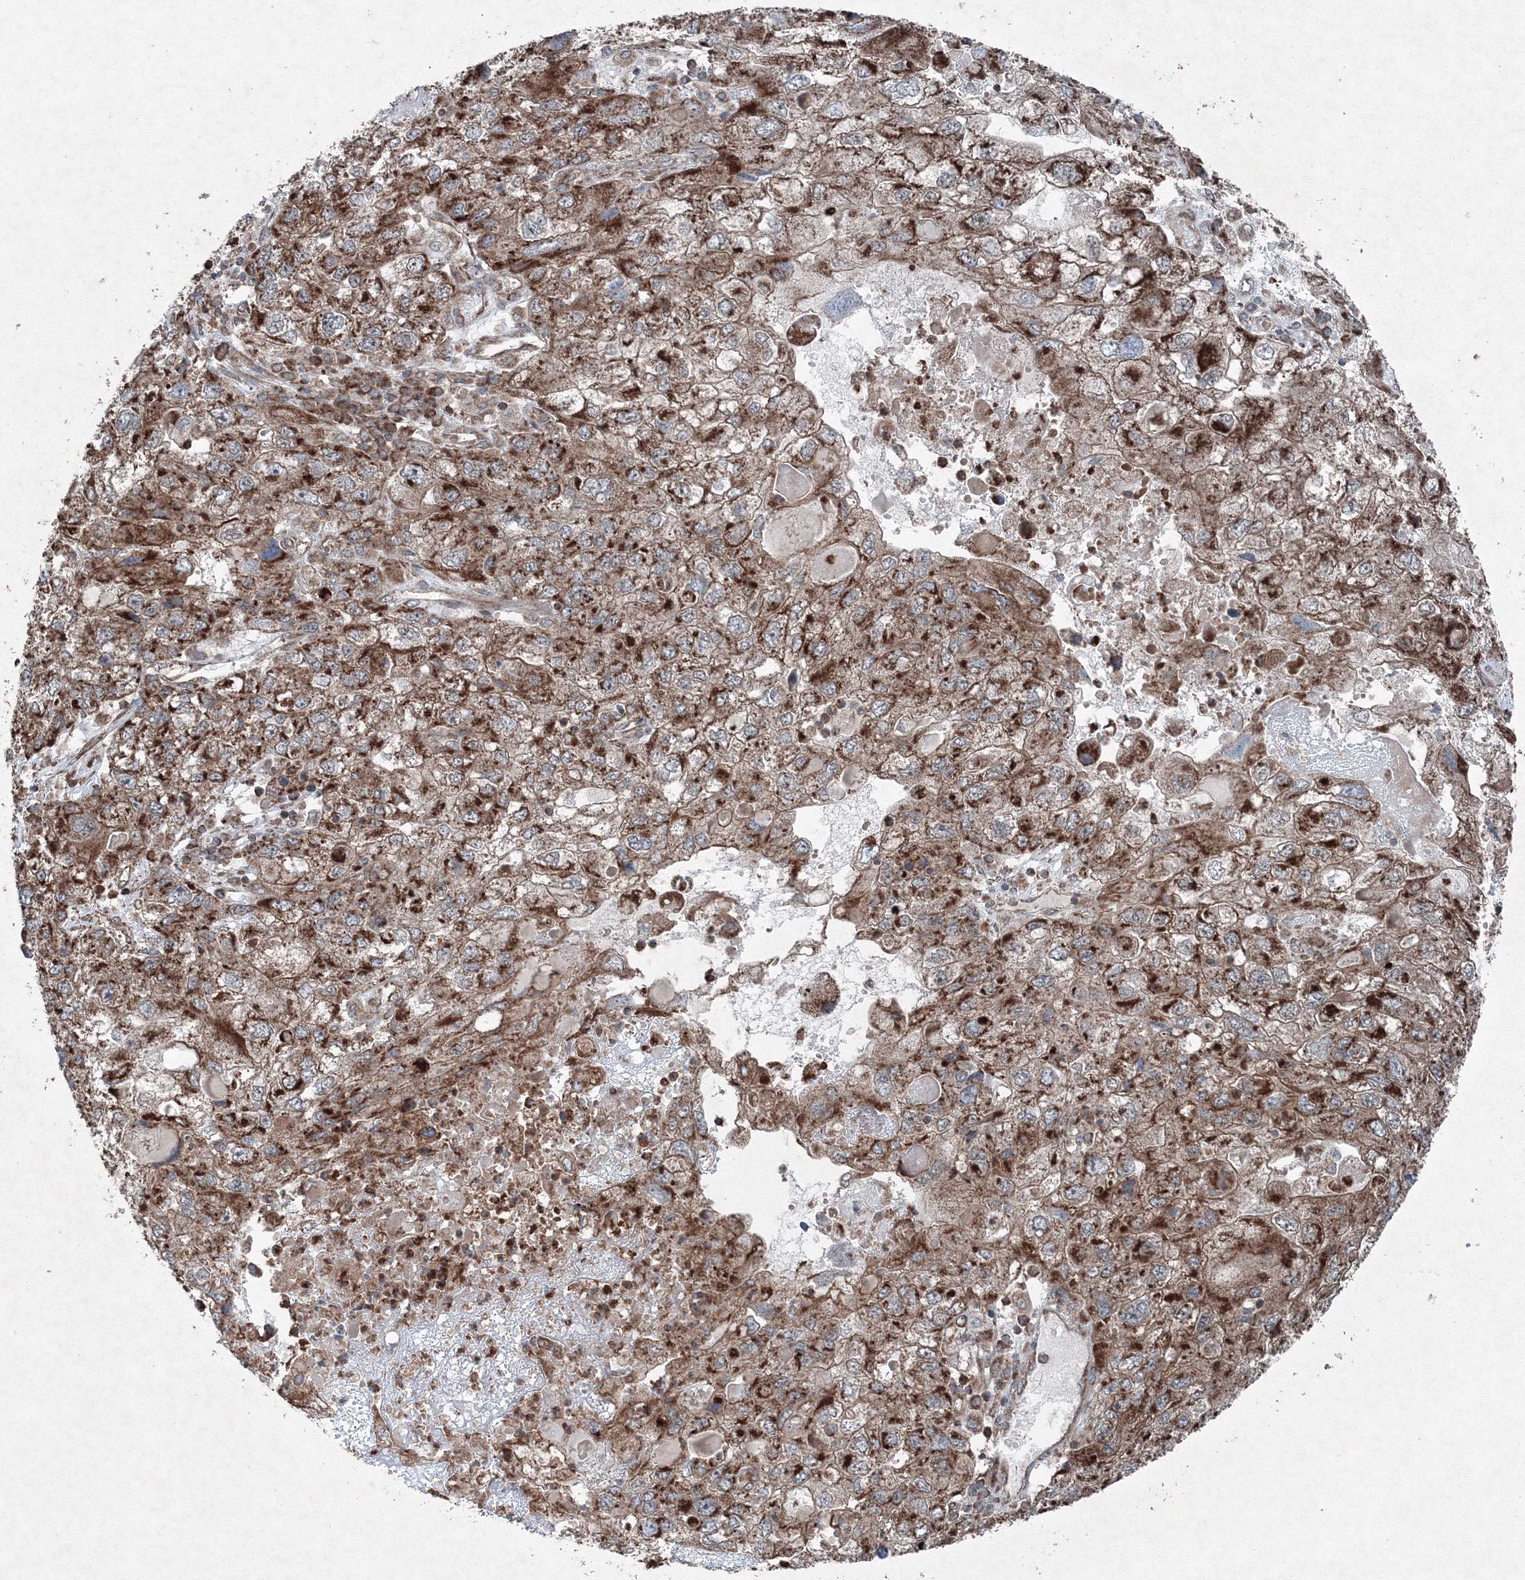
{"staining": {"intensity": "strong", "quantity": ">75%", "location": "cytoplasmic/membranous"}, "tissue": "endometrial cancer", "cell_type": "Tumor cells", "image_type": "cancer", "snomed": [{"axis": "morphology", "description": "Adenocarcinoma, NOS"}, {"axis": "topography", "description": "Endometrium"}], "caption": "IHC histopathology image of neoplastic tissue: endometrial adenocarcinoma stained using immunohistochemistry exhibits high levels of strong protein expression localized specifically in the cytoplasmic/membranous of tumor cells, appearing as a cytoplasmic/membranous brown color.", "gene": "COPS7B", "patient": {"sex": "female", "age": 49}}